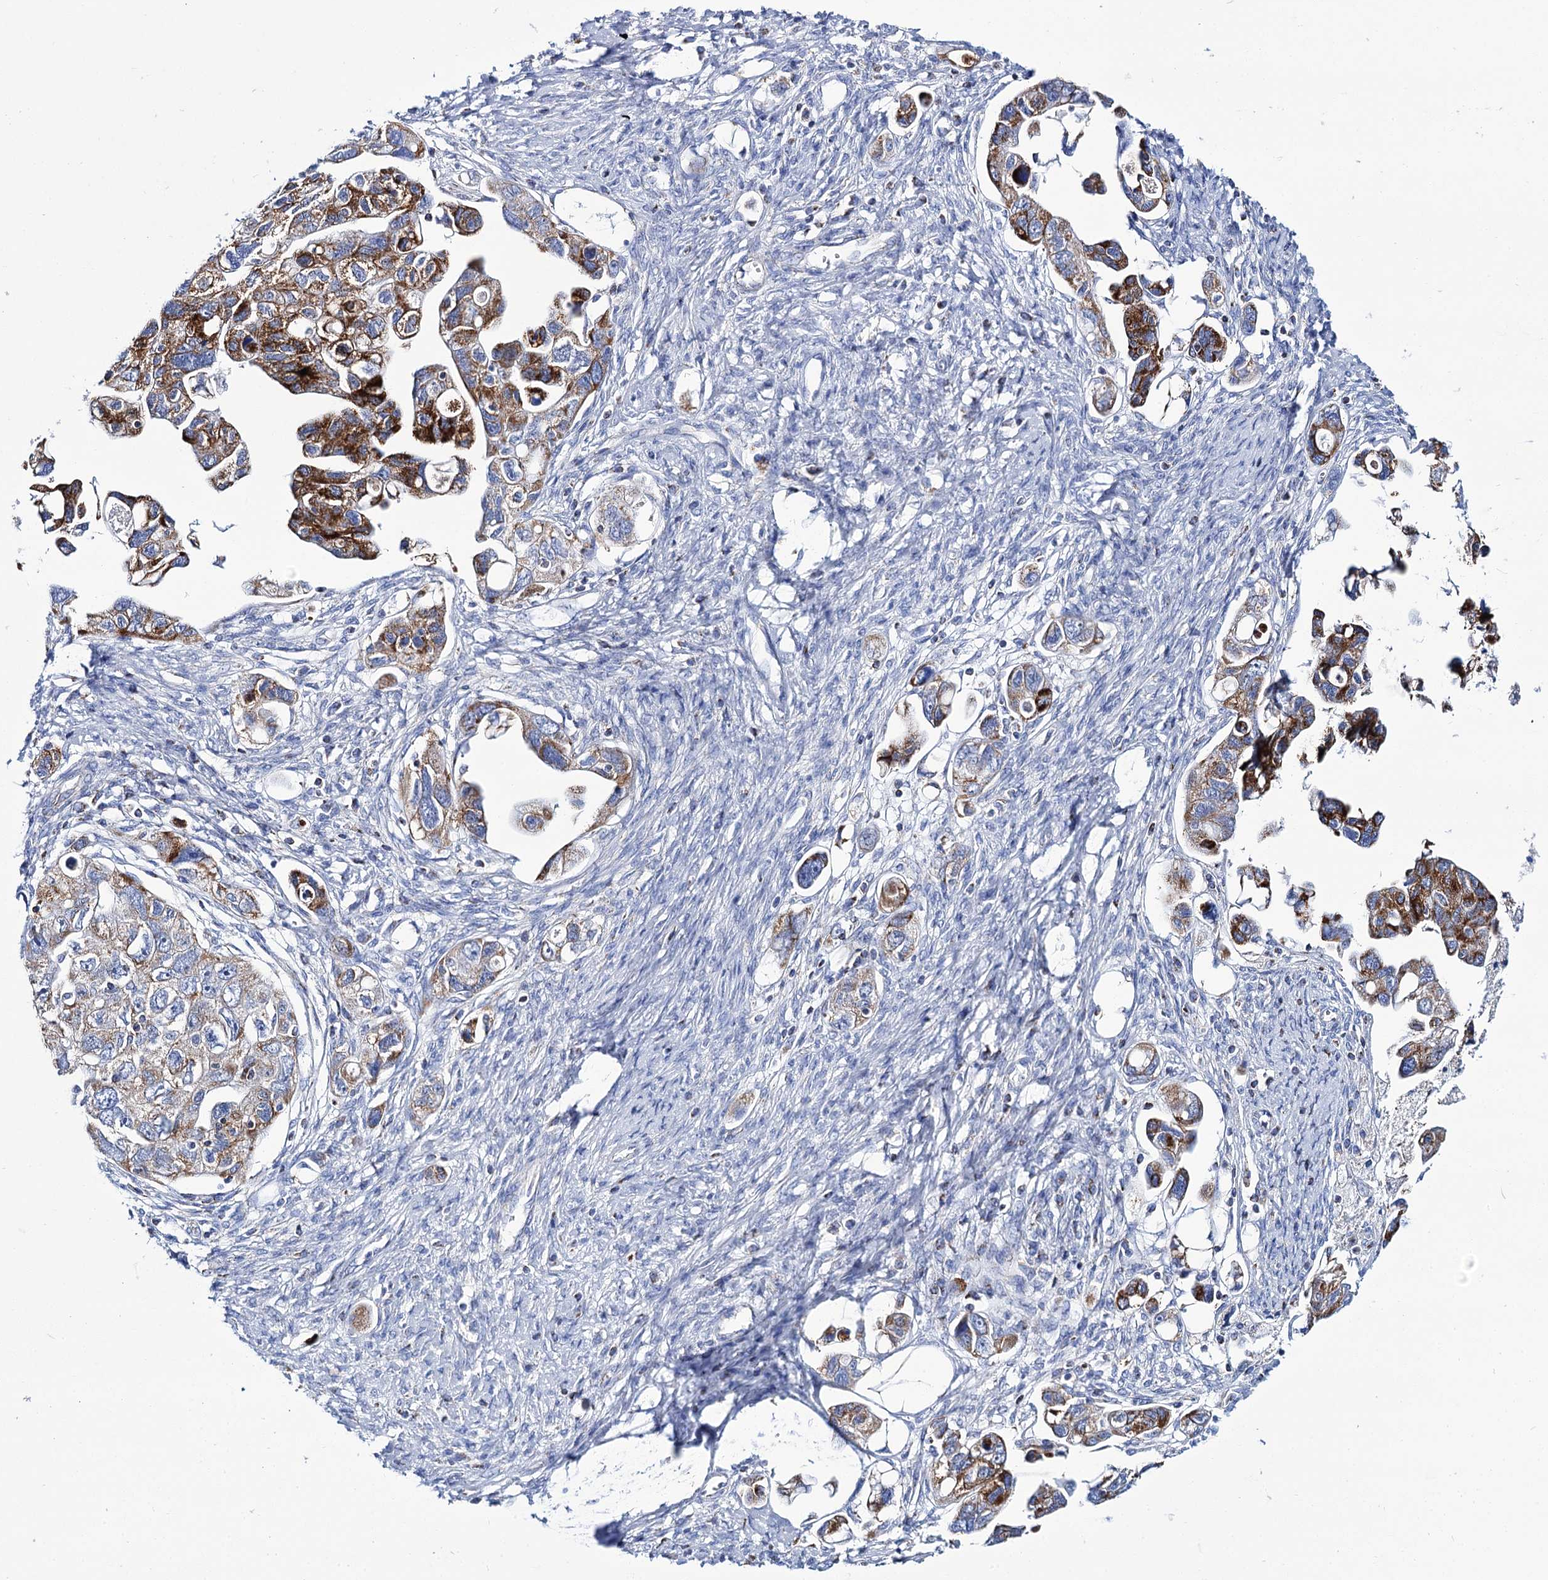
{"staining": {"intensity": "strong", "quantity": "25%-75%", "location": "cytoplasmic/membranous"}, "tissue": "ovarian cancer", "cell_type": "Tumor cells", "image_type": "cancer", "snomed": [{"axis": "morphology", "description": "Carcinoma, NOS"}, {"axis": "morphology", "description": "Cystadenocarcinoma, serous, NOS"}, {"axis": "topography", "description": "Ovary"}], "caption": "High-magnification brightfield microscopy of ovarian cancer (carcinoma) stained with DAB (brown) and counterstained with hematoxylin (blue). tumor cells exhibit strong cytoplasmic/membranous expression is appreciated in approximately25%-75% of cells.", "gene": "UBASH3B", "patient": {"sex": "female", "age": 69}}